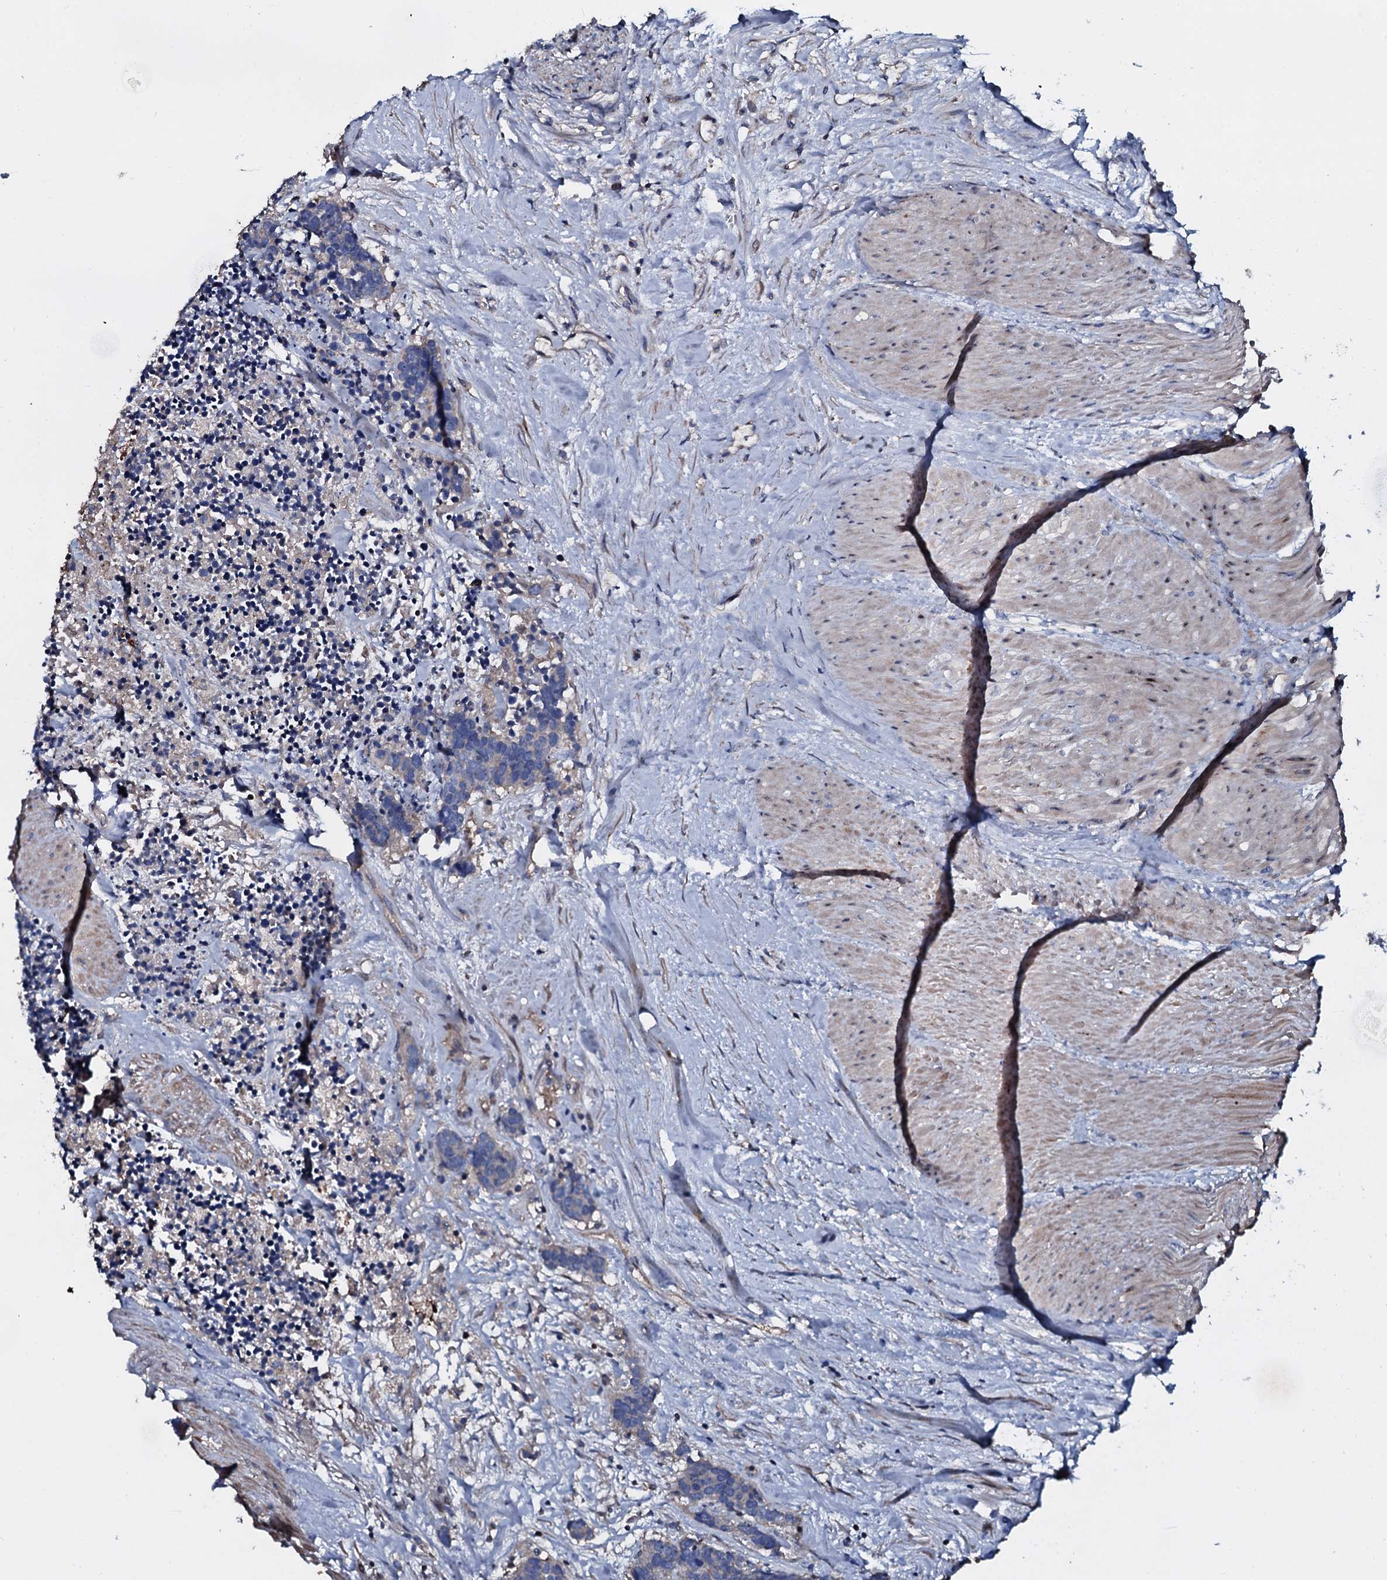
{"staining": {"intensity": "negative", "quantity": "none", "location": "none"}, "tissue": "carcinoid", "cell_type": "Tumor cells", "image_type": "cancer", "snomed": [{"axis": "morphology", "description": "Carcinoma, NOS"}, {"axis": "morphology", "description": "Carcinoid, malignant, NOS"}, {"axis": "topography", "description": "Urinary bladder"}], "caption": "A histopathology image of carcinoid stained for a protein shows no brown staining in tumor cells.", "gene": "LYG2", "patient": {"sex": "male", "age": 57}}